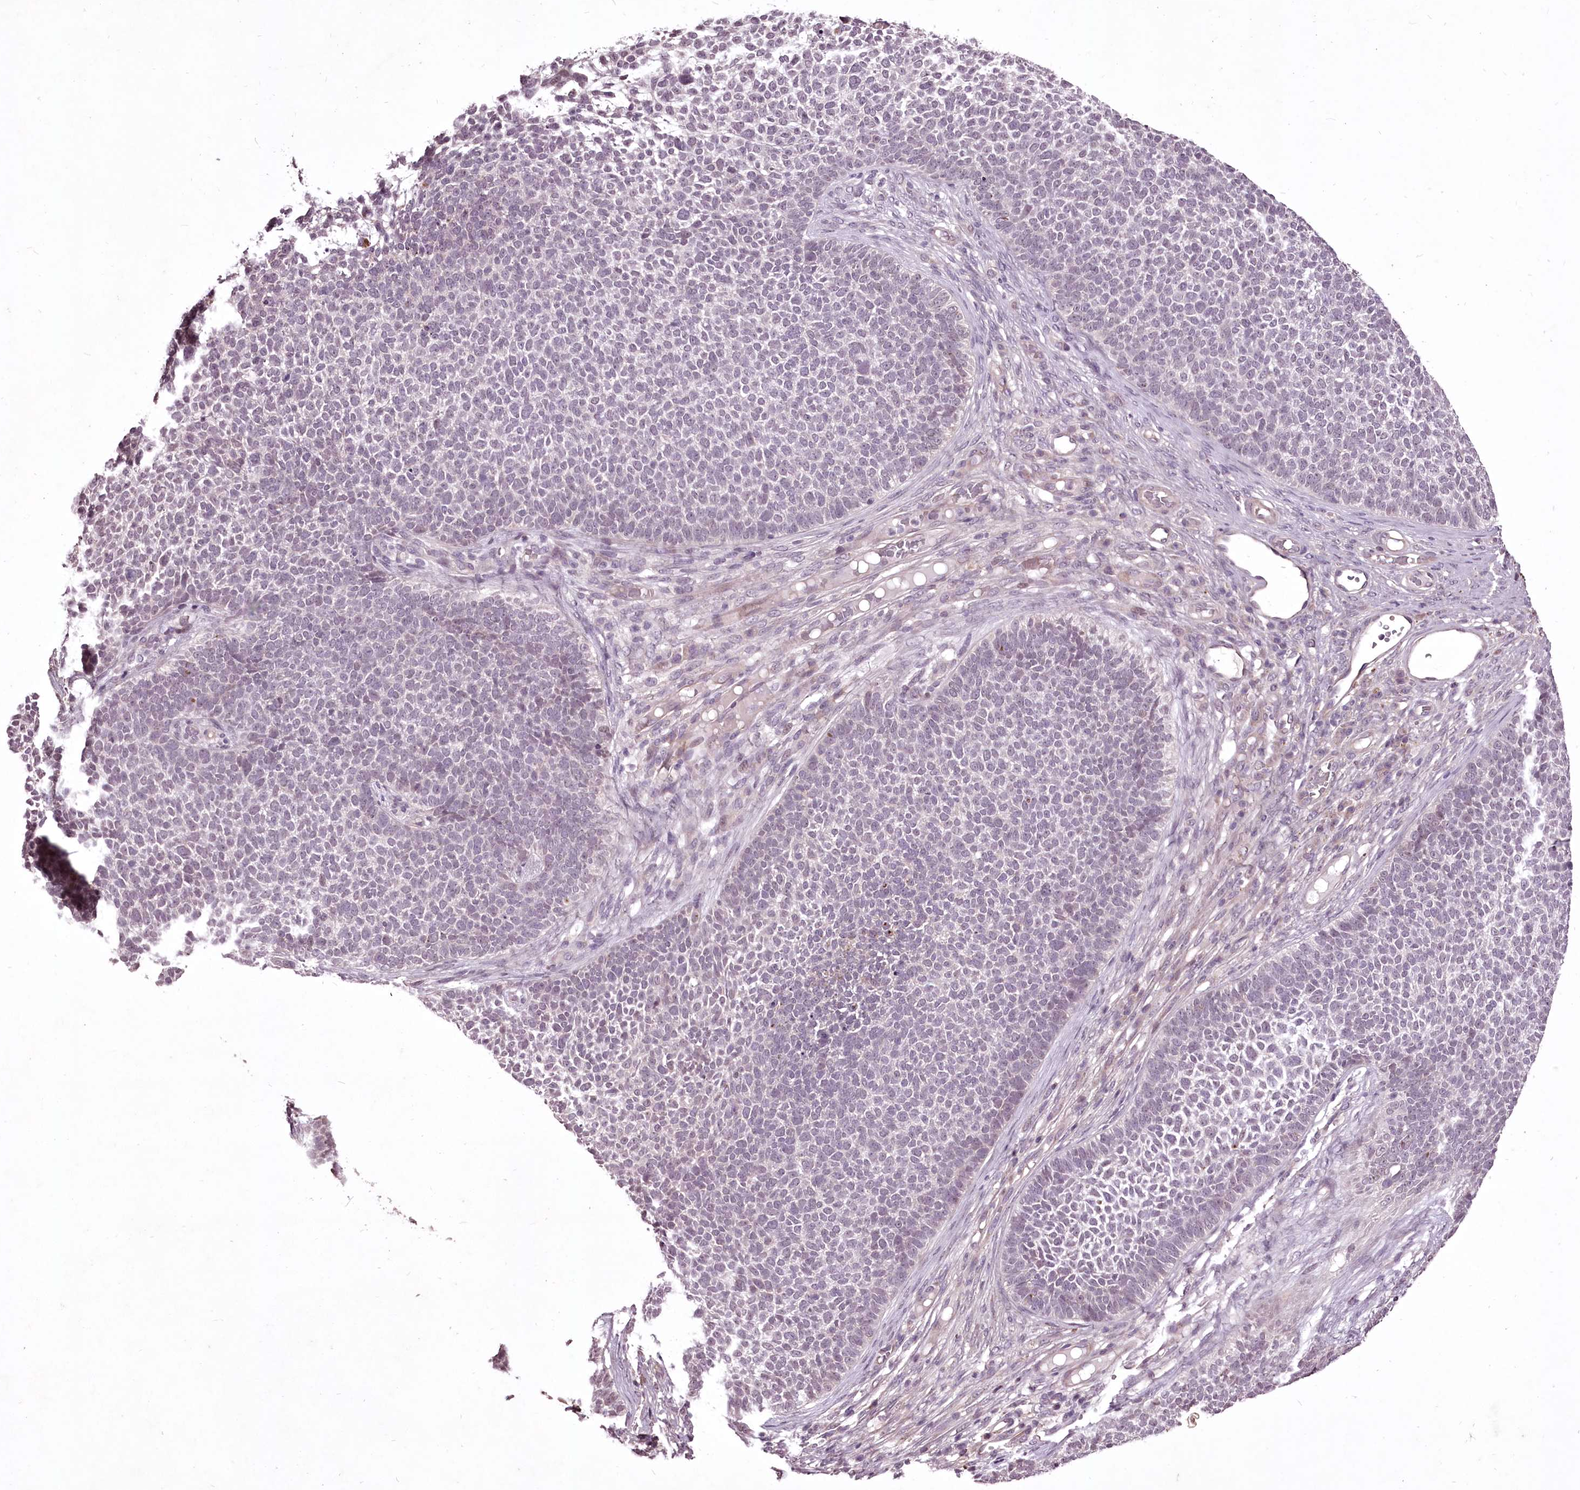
{"staining": {"intensity": "negative", "quantity": "none", "location": "none"}, "tissue": "skin cancer", "cell_type": "Tumor cells", "image_type": "cancer", "snomed": [{"axis": "morphology", "description": "Basal cell carcinoma"}, {"axis": "topography", "description": "Skin"}], "caption": "Human basal cell carcinoma (skin) stained for a protein using IHC shows no positivity in tumor cells.", "gene": "ADRA1D", "patient": {"sex": "female", "age": 84}}